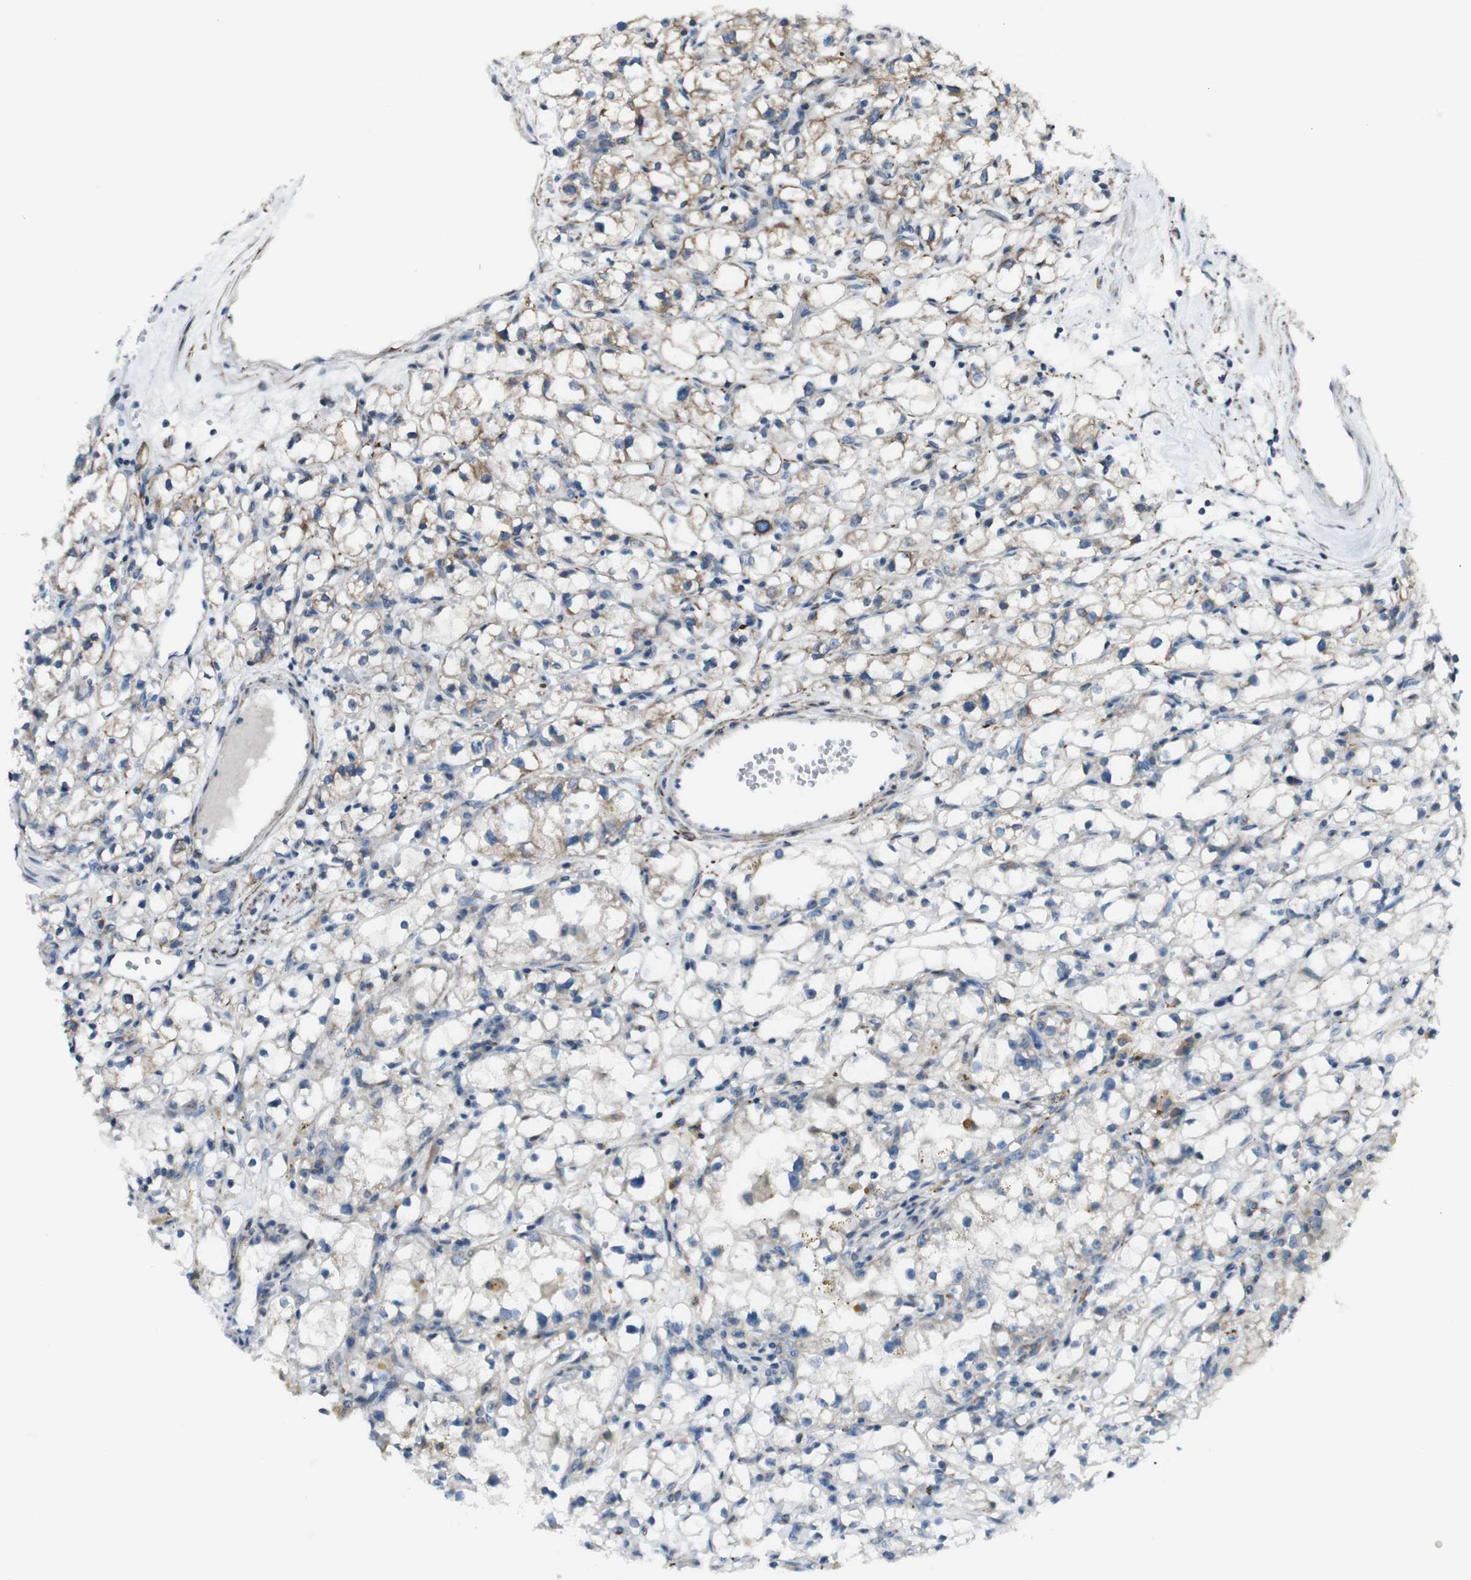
{"staining": {"intensity": "weak", "quantity": "<25%", "location": "cytoplasmic/membranous"}, "tissue": "renal cancer", "cell_type": "Tumor cells", "image_type": "cancer", "snomed": [{"axis": "morphology", "description": "Adenocarcinoma, NOS"}, {"axis": "topography", "description": "Kidney"}], "caption": "DAB immunohistochemical staining of human renal adenocarcinoma exhibits no significant staining in tumor cells.", "gene": "LNPK", "patient": {"sex": "male", "age": 56}}